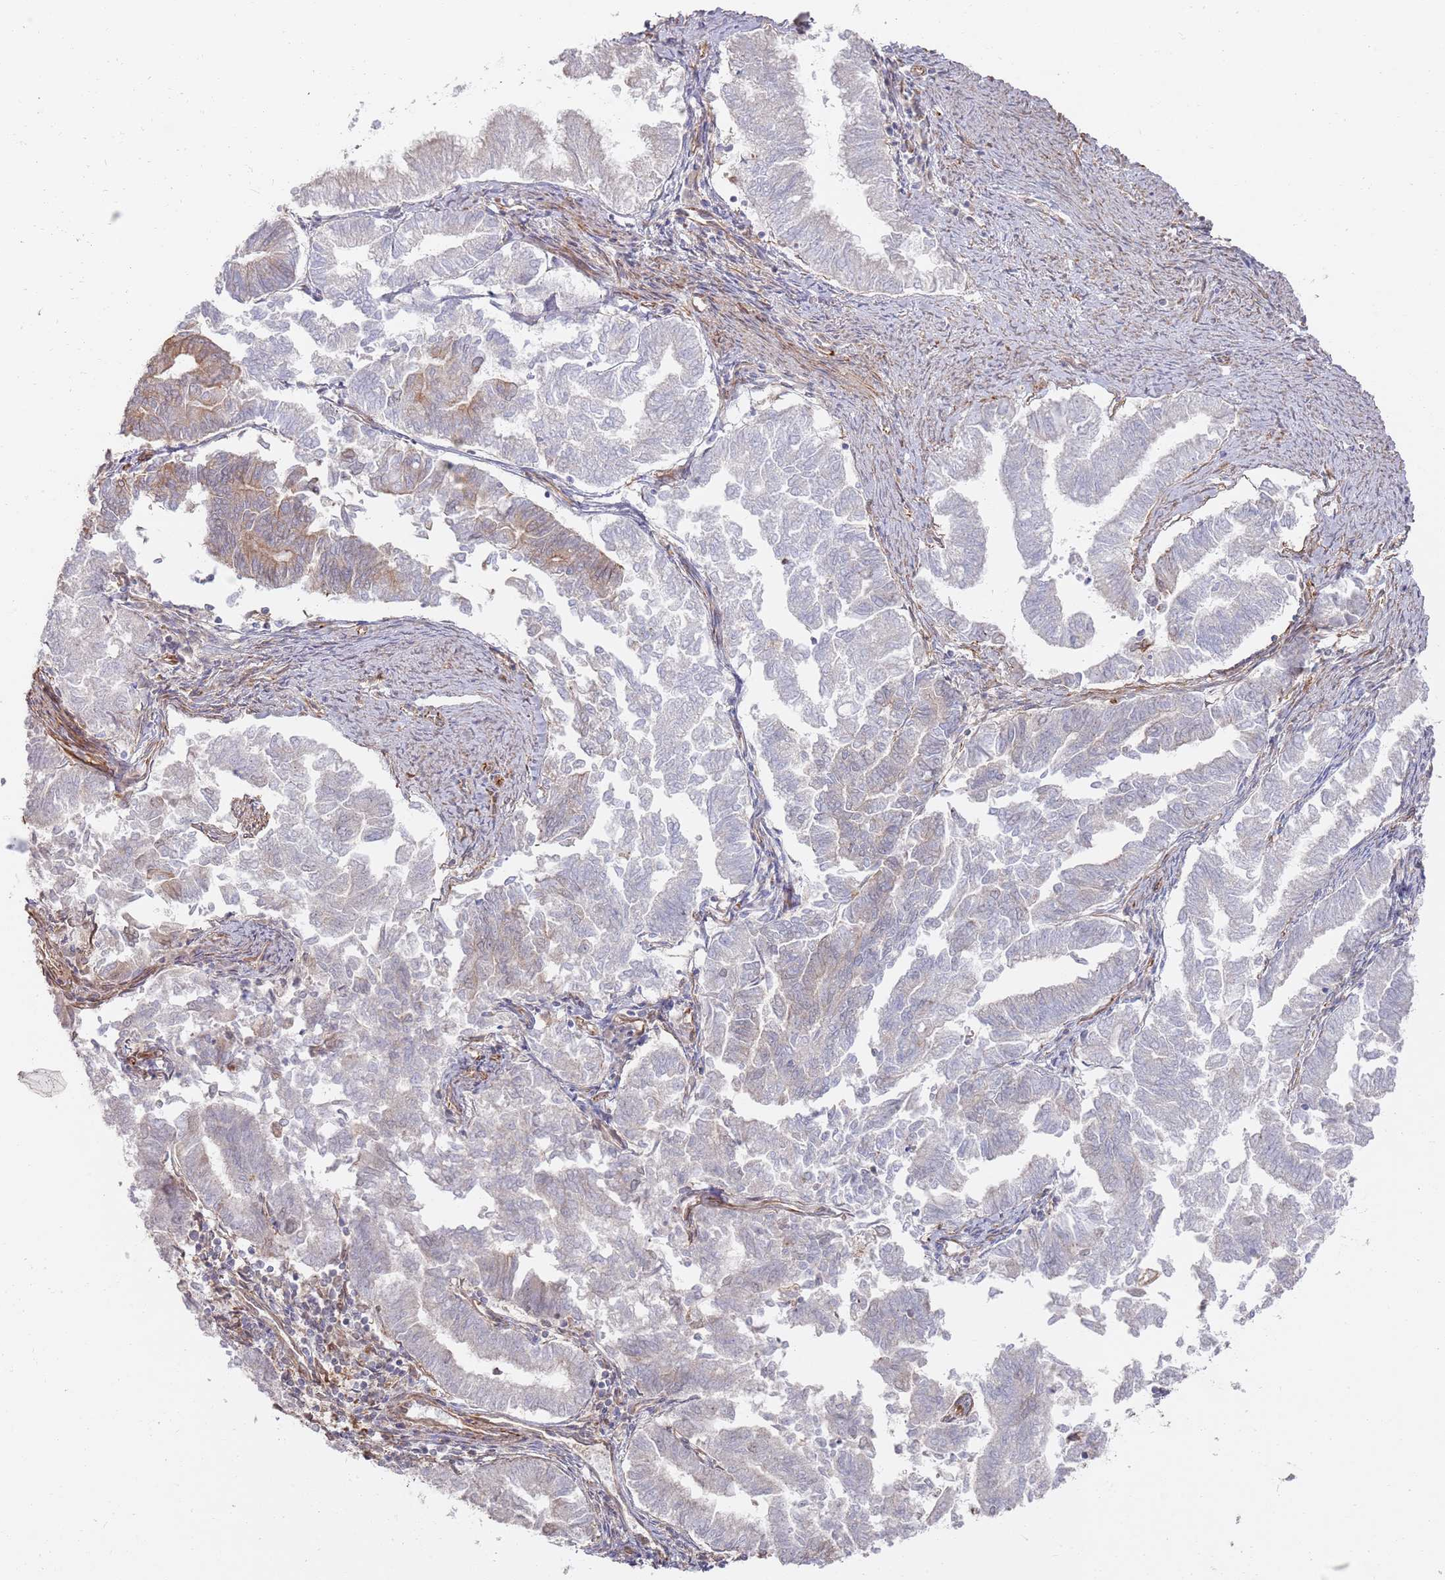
{"staining": {"intensity": "moderate", "quantity": "<25%", "location": "cytoplasmic/membranous"}, "tissue": "endometrial cancer", "cell_type": "Tumor cells", "image_type": "cancer", "snomed": [{"axis": "morphology", "description": "Adenocarcinoma, NOS"}, {"axis": "topography", "description": "Endometrium"}], "caption": "Endometrial cancer (adenocarcinoma) was stained to show a protein in brown. There is low levels of moderate cytoplasmic/membranous expression in about <25% of tumor cells. The protein of interest is stained brown, and the nuclei are stained in blue (DAB IHC with brightfield microscopy, high magnification).", "gene": "PHF21A", "patient": {"sex": "female", "age": 79}}